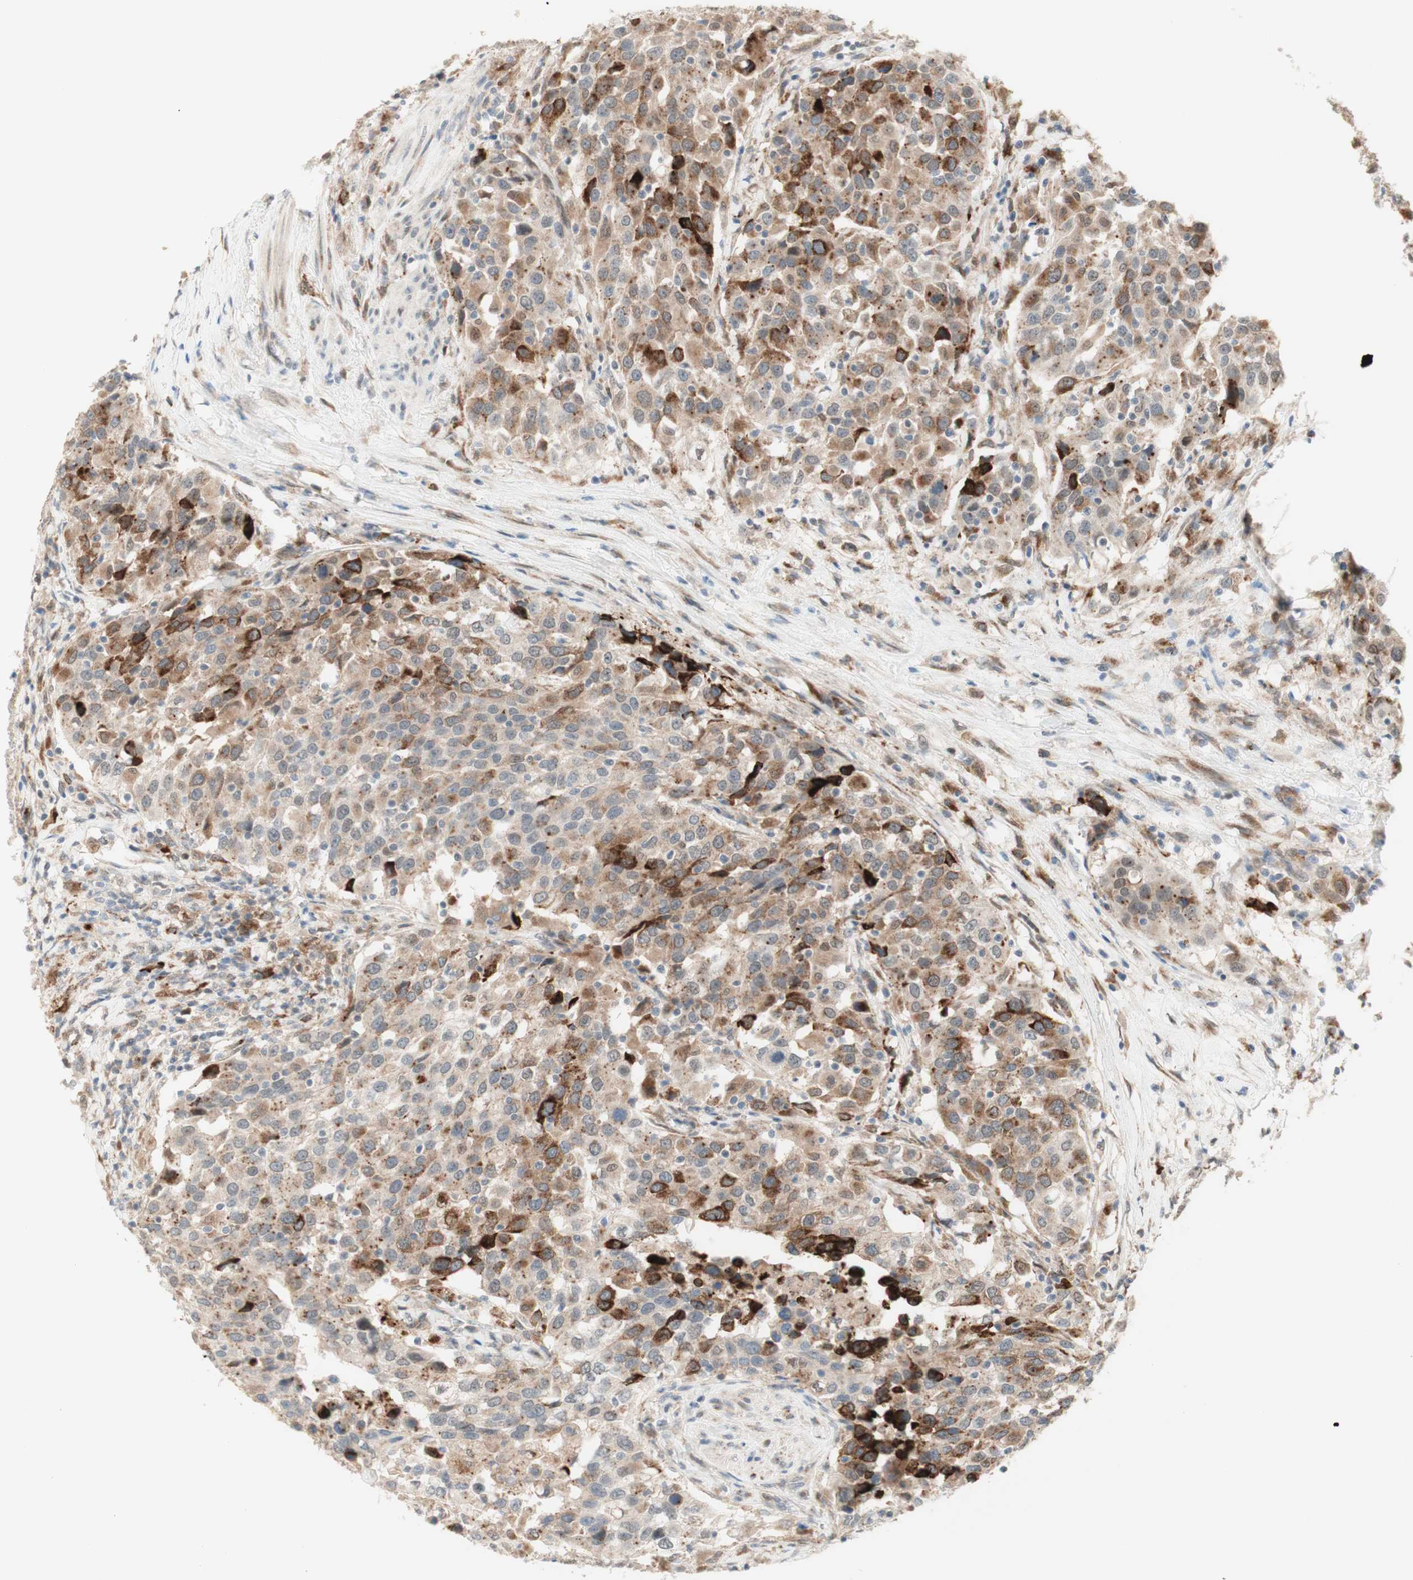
{"staining": {"intensity": "moderate", "quantity": ">75%", "location": "cytoplasmic/membranous"}, "tissue": "urothelial cancer", "cell_type": "Tumor cells", "image_type": "cancer", "snomed": [{"axis": "morphology", "description": "Urothelial carcinoma, High grade"}, {"axis": "topography", "description": "Urinary bladder"}], "caption": "High-power microscopy captured an immunohistochemistry photomicrograph of urothelial cancer, revealing moderate cytoplasmic/membranous staining in approximately >75% of tumor cells. The protein of interest is stained brown, and the nuclei are stained in blue (DAB (3,3'-diaminobenzidine) IHC with brightfield microscopy, high magnification).", "gene": "GAPT", "patient": {"sex": "female", "age": 80}}